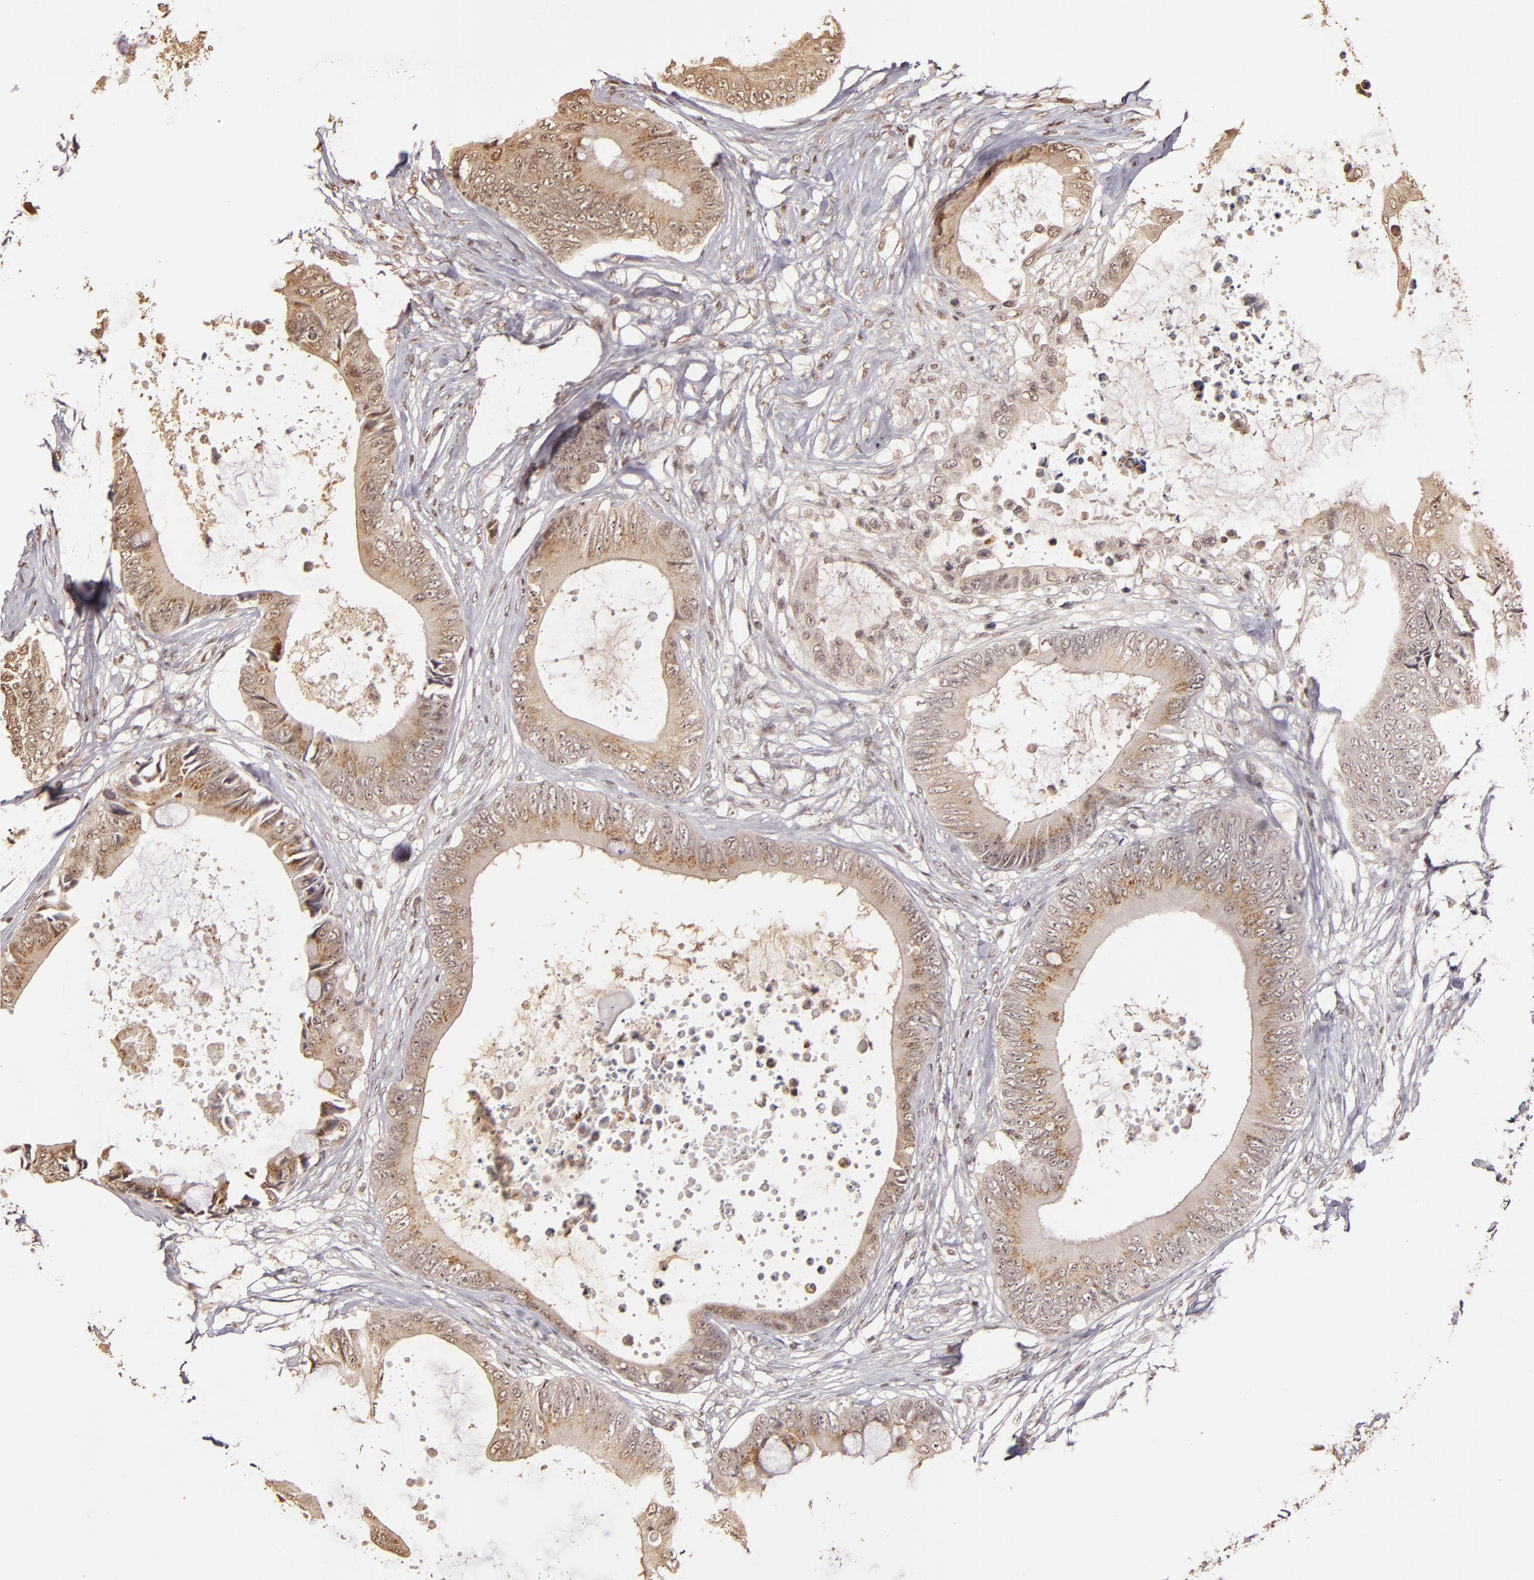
{"staining": {"intensity": "moderate", "quantity": ">75%", "location": "cytoplasmic/membranous,nuclear"}, "tissue": "colorectal cancer", "cell_type": "Tumor cells", "image_type": "cancer", "snomed": [{"axis": "morphology", "description": "Normal tissue, NOS"}, {"axis": "morphology", "description": "Adenocarcinoma, NOS"}, {"axis": "topography", "description": "Rectum"}, {"axis": "topography", "description": "Peripheral nerve tissue"}], "caption": "The histopathology image reveals staining of adenocarcinoma (colorectal), revealing moderate cytoplasmic/membranous and nuclear protein staining (brown color) within tumor cells. The staining was performed using DAB (3,3'-diaminobenzidine), with brown indicating positive protein expression. Nuclei are stained blue with hematoxylin.", "gene": "CUL1", "patient": {"sex": "female", "age": 77}}